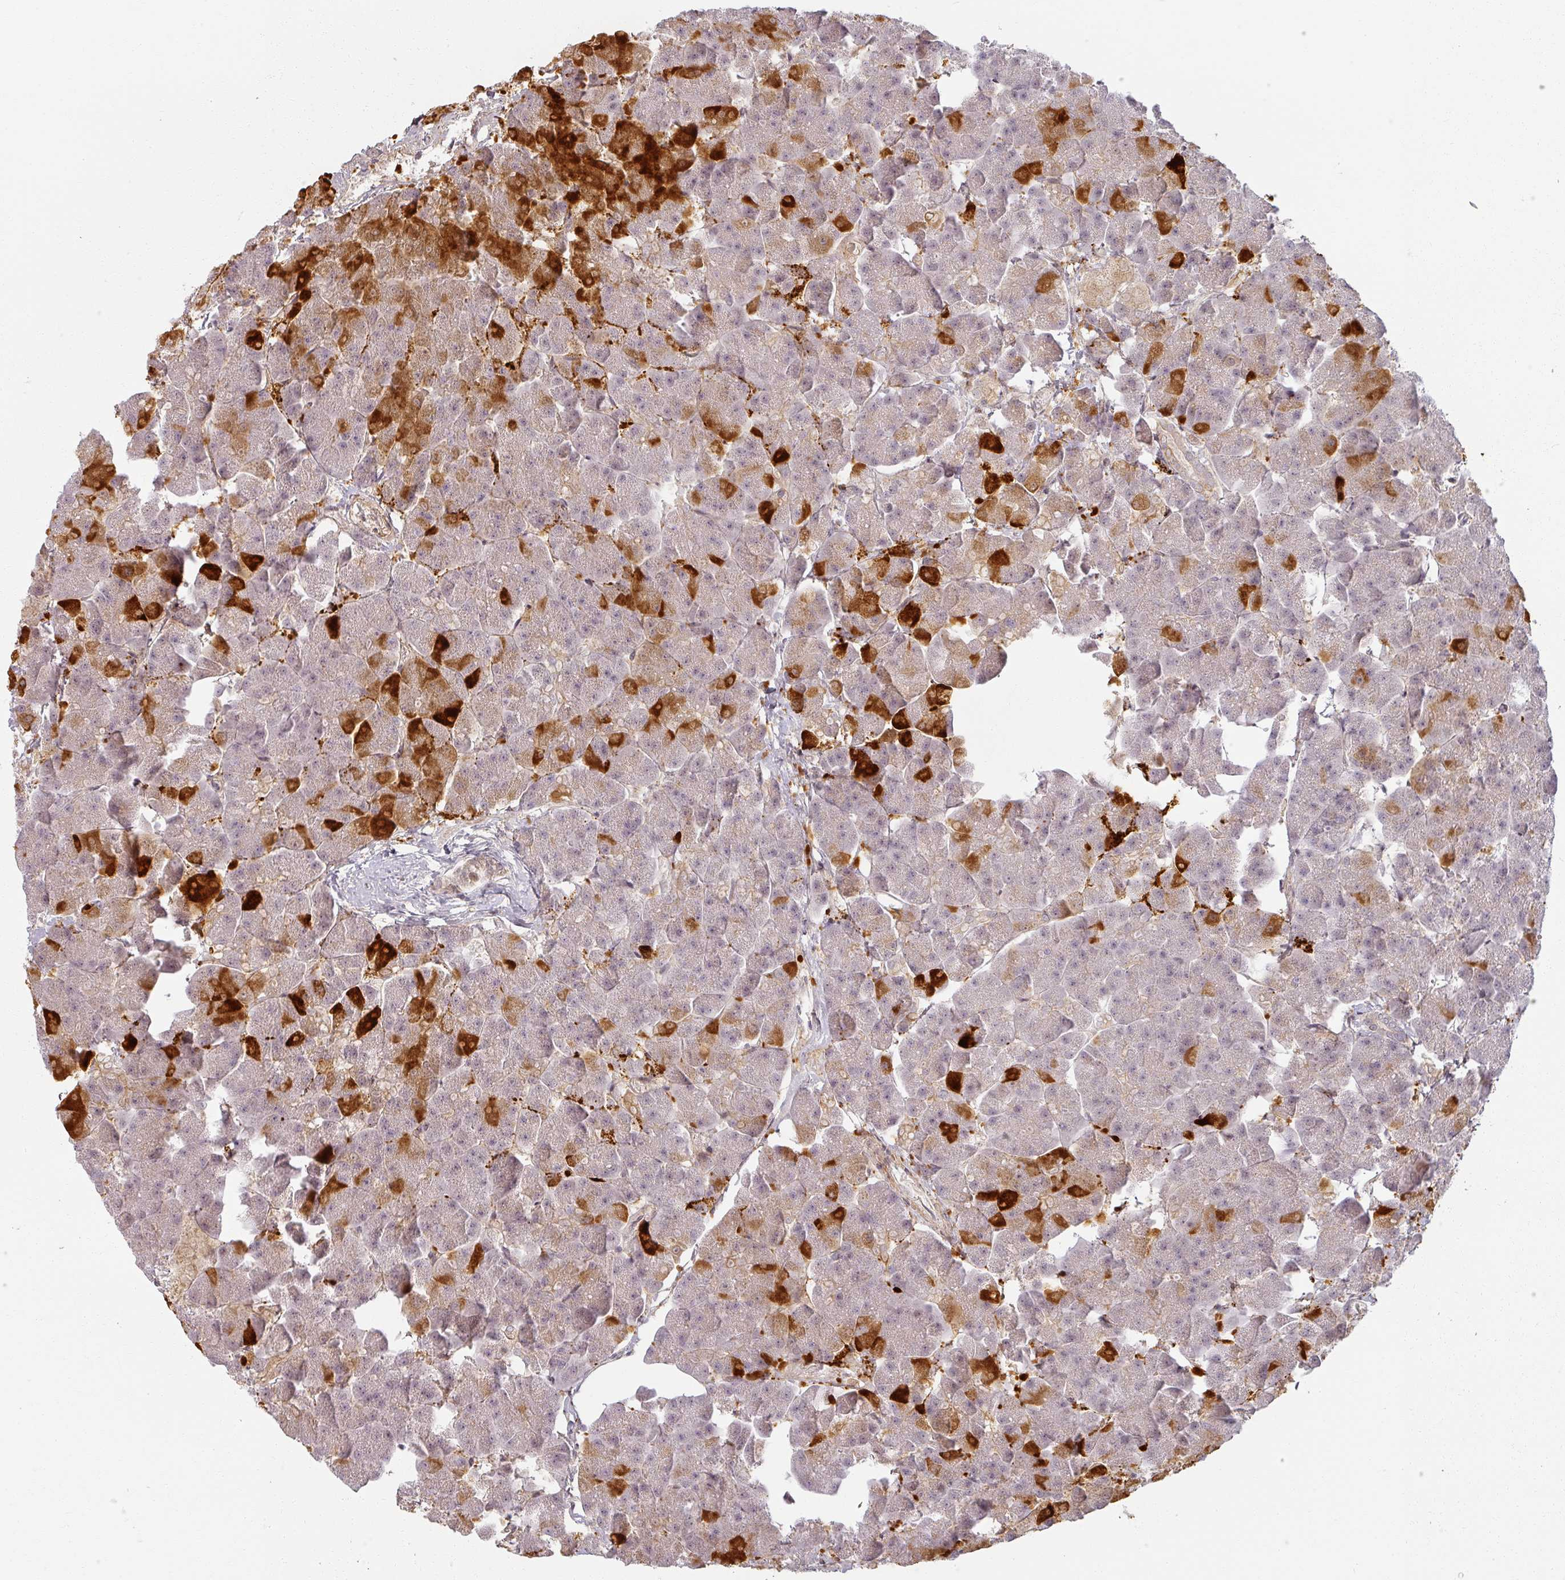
{"staining": {"intensity": "strong", "quantity": "<25%", "location": "cytoplasmic/membranous"}, "tissue": "pancreas", "cell_type": "Exocrine glandular cells", "image_type": "normal", "snomed": [{"axis": "morphology", "description": "Normal tissue, NOS"}, {"axis": "topography", "description": "Pancreas"}, {"axis": "topography", "description": "Peripheral nerve tissue"}], "caption": "Immunohistochemistry (IHC) image of unremarkable pancreas stained for a protein (brown), which reveals medium levels of strong cytoplasmic/membranous expression in about <25% of exocrine glandular cells.", "gene": "MED19", "patient": {"sex": "male", "age": 54}}